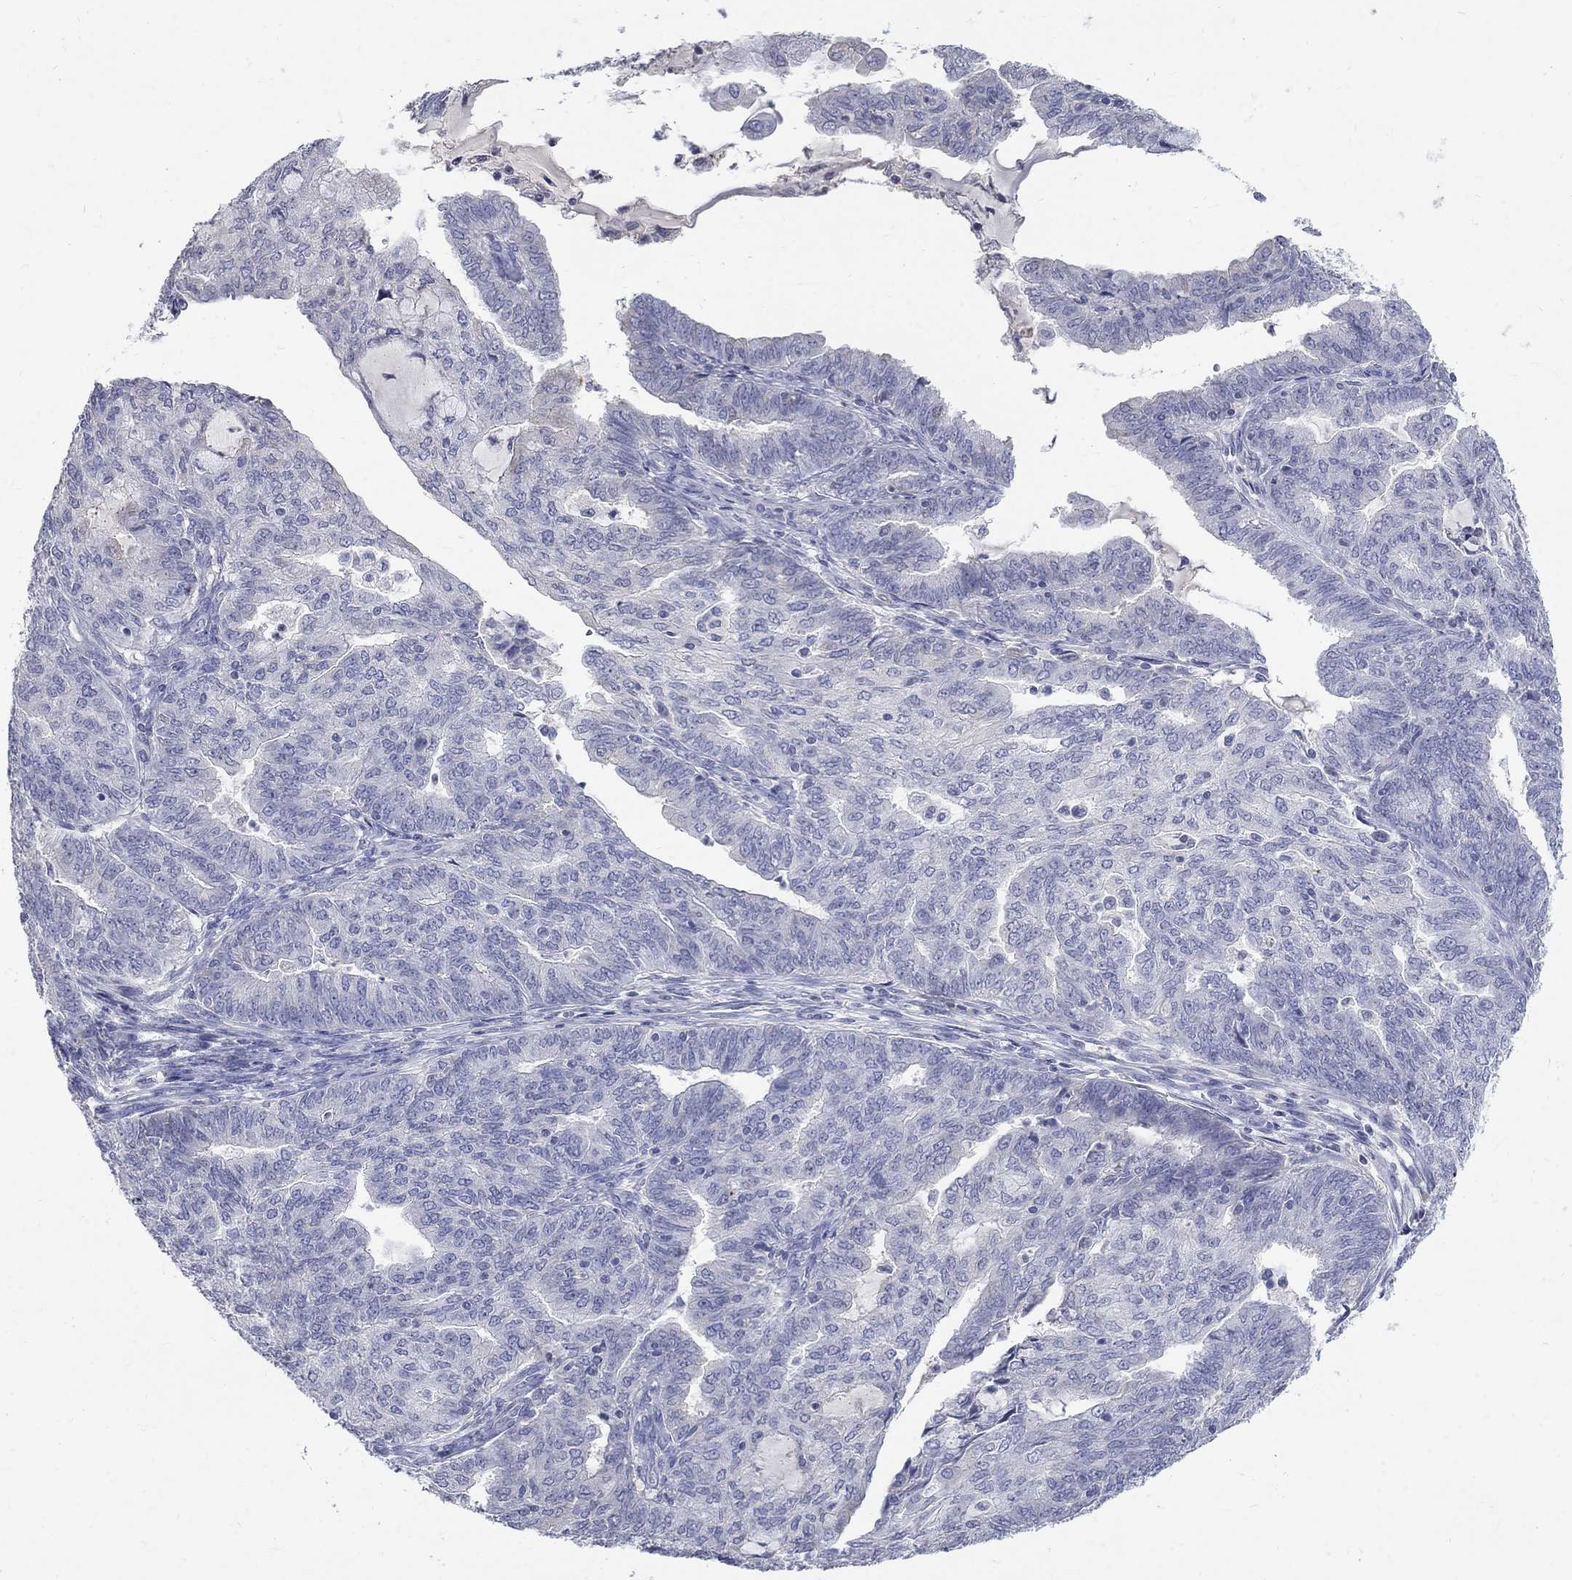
{"staining": {"intensity": "negative", "quantity": "none", "location": "none"}, "tissue": "endometrial cancer", "cell_type": "Tumor cells", "image_type": "cancer", "snomed": [{"axis": "morphology", "description": "Adenocarcinoma, NOS"}, {"axis": "topography", "description": "Endometrium"}], "caption": "Histopathology image shows no significant protein expression in tumor cells of endometrial adenocarcinoma.", "gene": "PTH1R", "patient": {"sex": "female", "age": 82}}